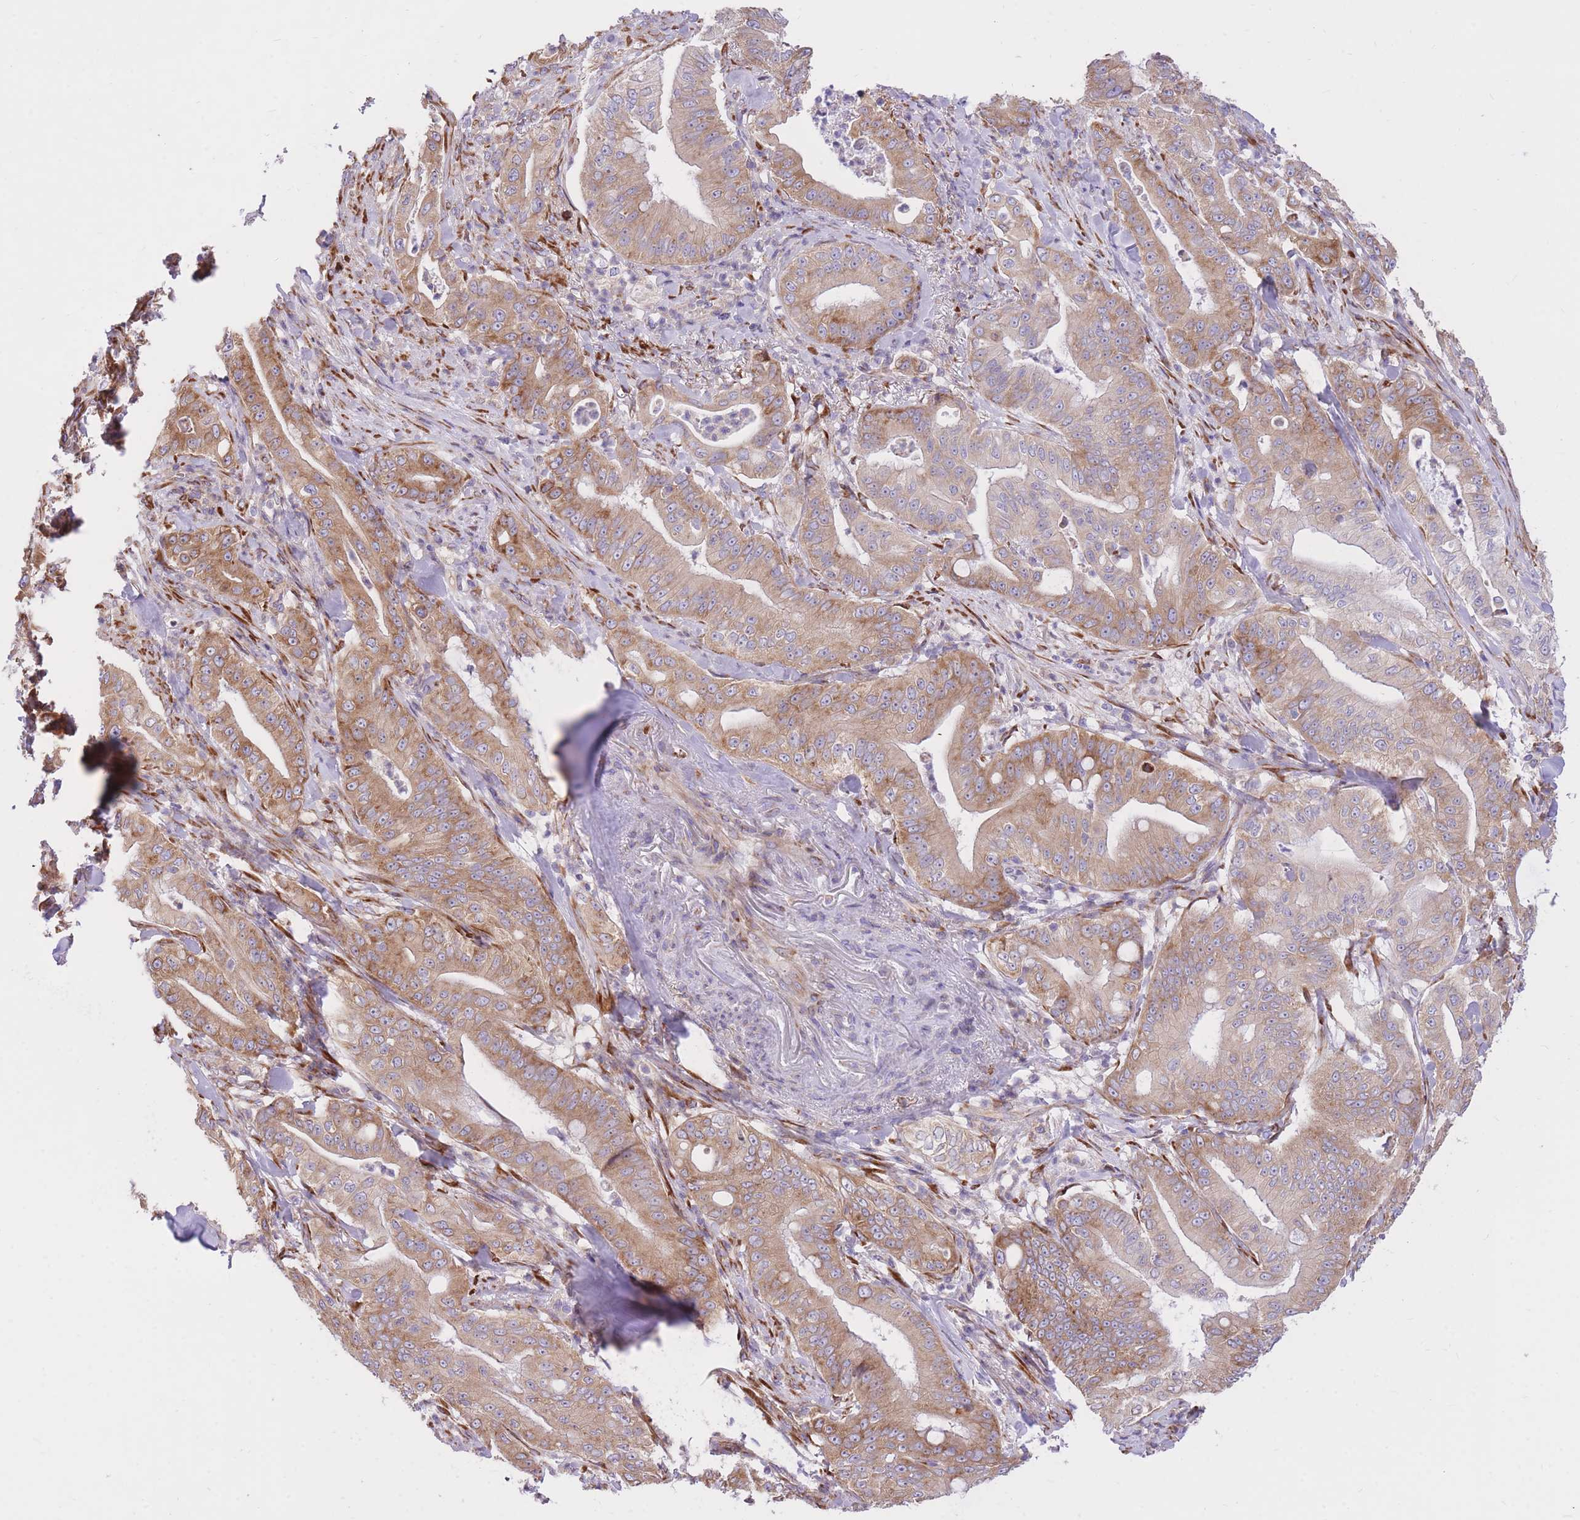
{"staining": {"intensity": "moderate", "quantity": ">75%", "location": "cytoplasmic/membranous"}, "tissue": "pancreatic cancer", "cell_type": "Tumor cells", "image_type": "cancer", "snomed": [{"axis": "morphology", "description": "Adenocarcinoma, NOS"}, {"axis": "topography", "description": "Pancreas"}], "caption": "High-magnification brightfield microscopy of adenocarcinoma (pancreatic) stained with DAB (3,3'-diaminobenzidine) (brown) and counterstained with hematoxylin (blue). tumor cells exhibit moderate cytoplasmic/membranous positivity is appreciated in approximately>75% of cells.", "gene": "GBP7", "patient": {"sex": "male", "age": 71}}